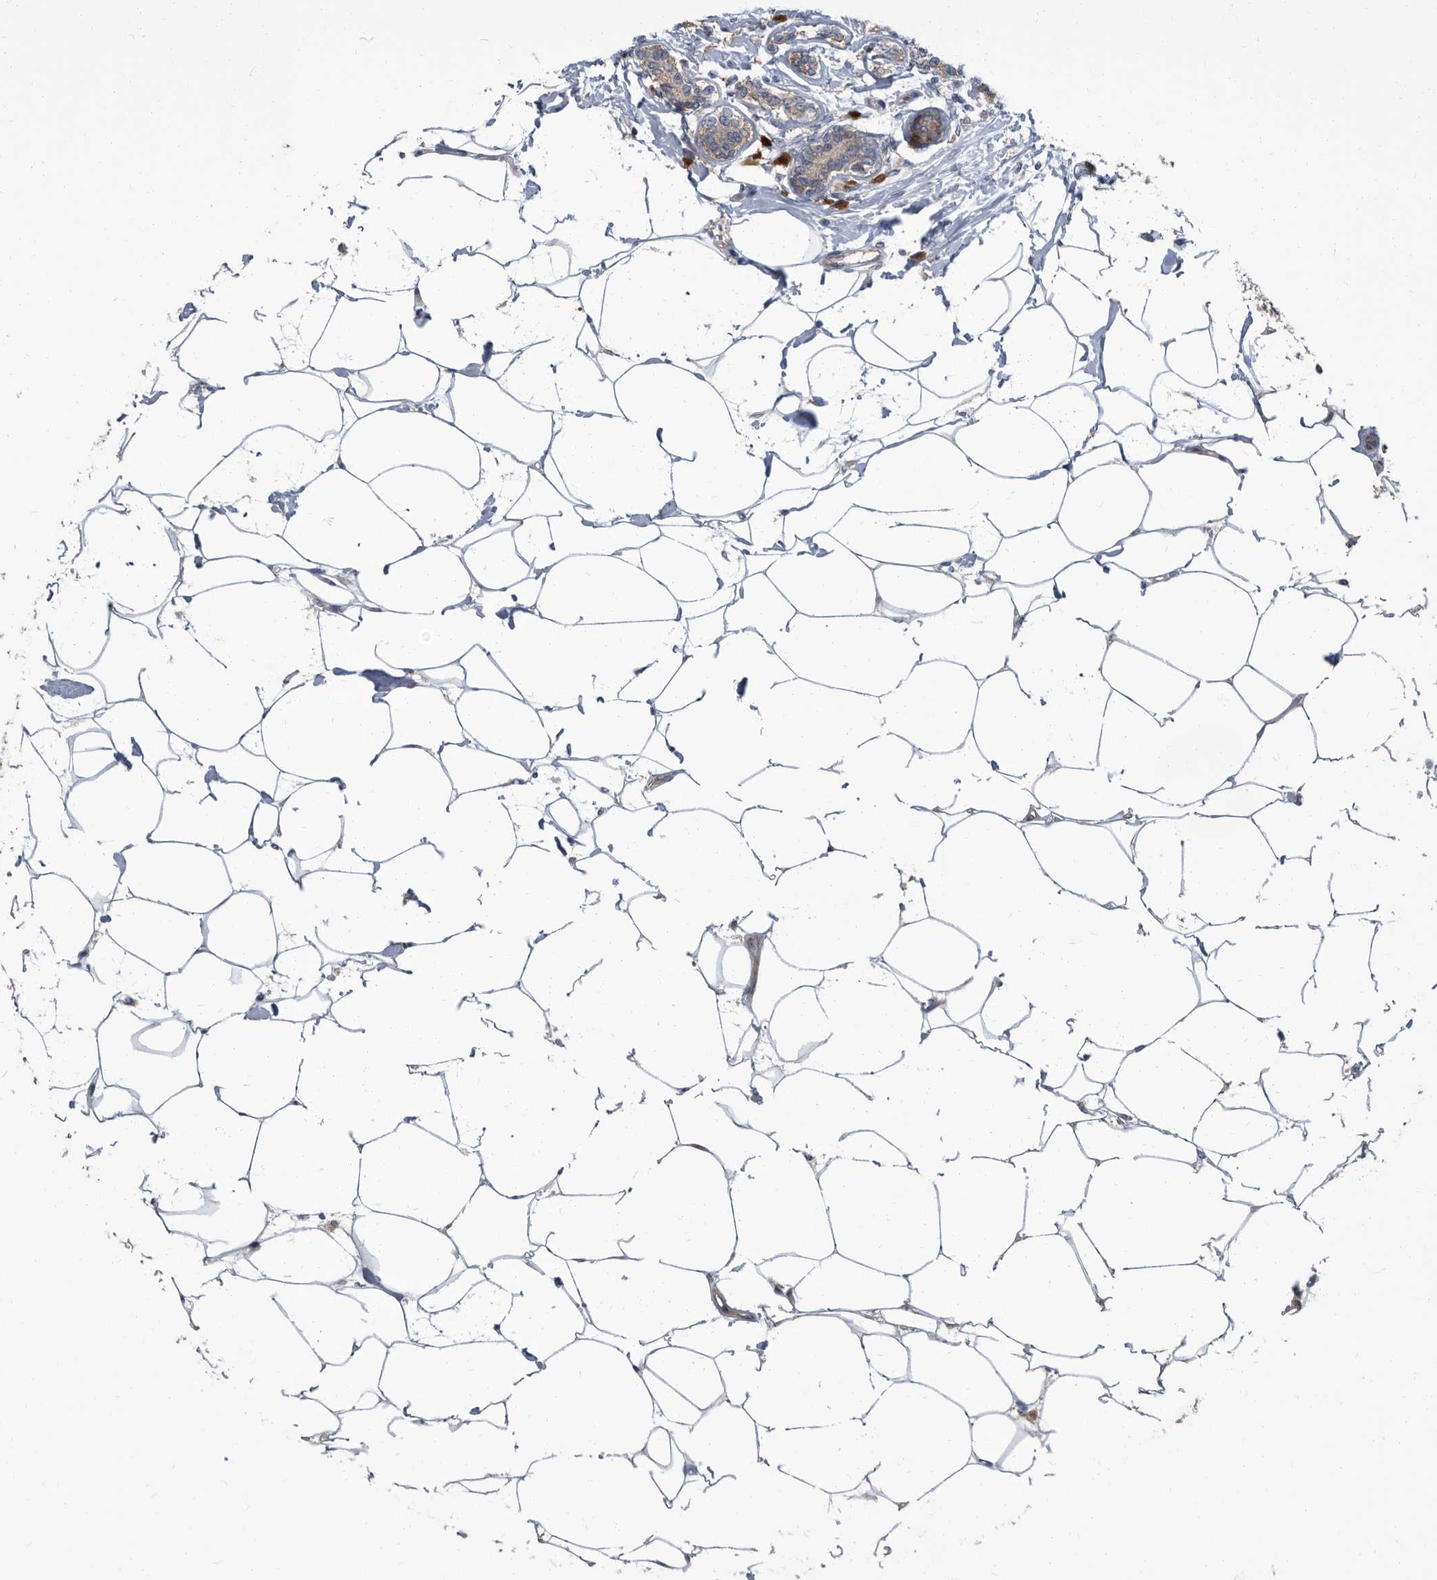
{"staining": {"intensity": "weak", "quantity": "<25%", "location": "cytoplasmic/membranous"}, "tissue": "breast cancer", "cell_type": "Tumor cells", "image_type": "cancer", "snomed": [{"axis": "morphology", "description": "Normal tissue, NOS"}, {"axis": "morphology", "description": "Duct carcinoma"}, {"axis": "topography", "description": "Breast"}], "caption": "The image displays no staining of tumor cells in breast cancer.", "gene": "CDV3", "patient": {"sex": "female", "age": 39}}